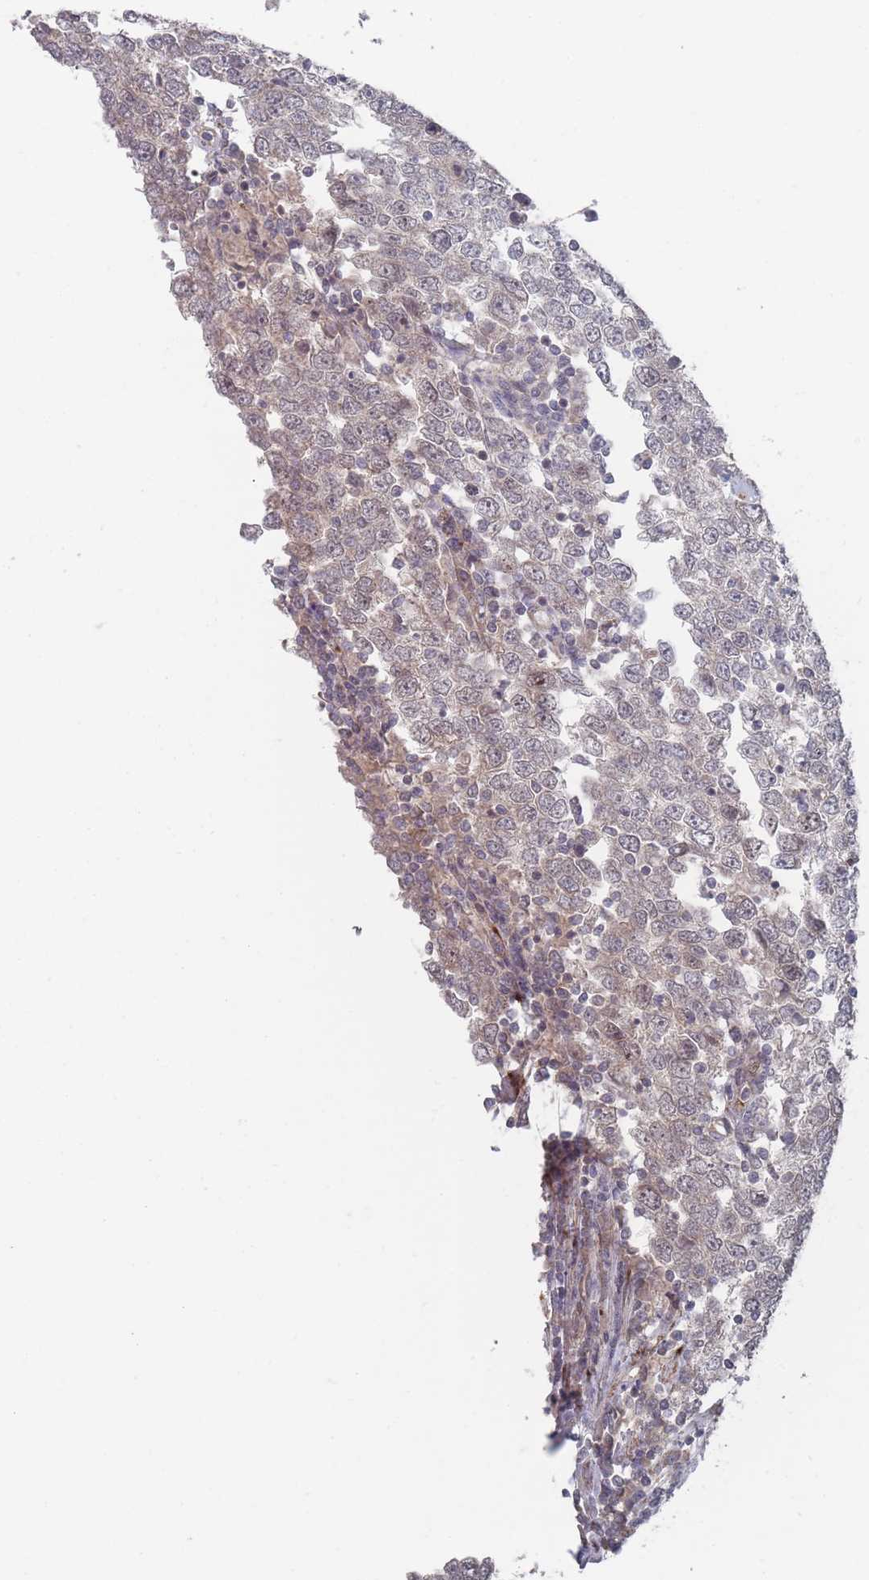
{"staining": {"intensity": "negative", "quantity": "none", "location": "none"}, "tissue": "testis cancer", "cell_type": "Tumor cells", "image_type": "cancer", "snomed": [{"axis": "morphology", "description": "Seminoma, NOS"}, {"axis": "morphology", "description": "Carcinoma, Embryonal, NOS"}, {"axis": "topography", "description": "Testis"}], "caption": "Testis cancer (seminoma) was stained to show a protein in brown. There is no significant expression in tumor cells.", "gene": "CNTRL", "patient": {"sex": "male", "age": 28}}